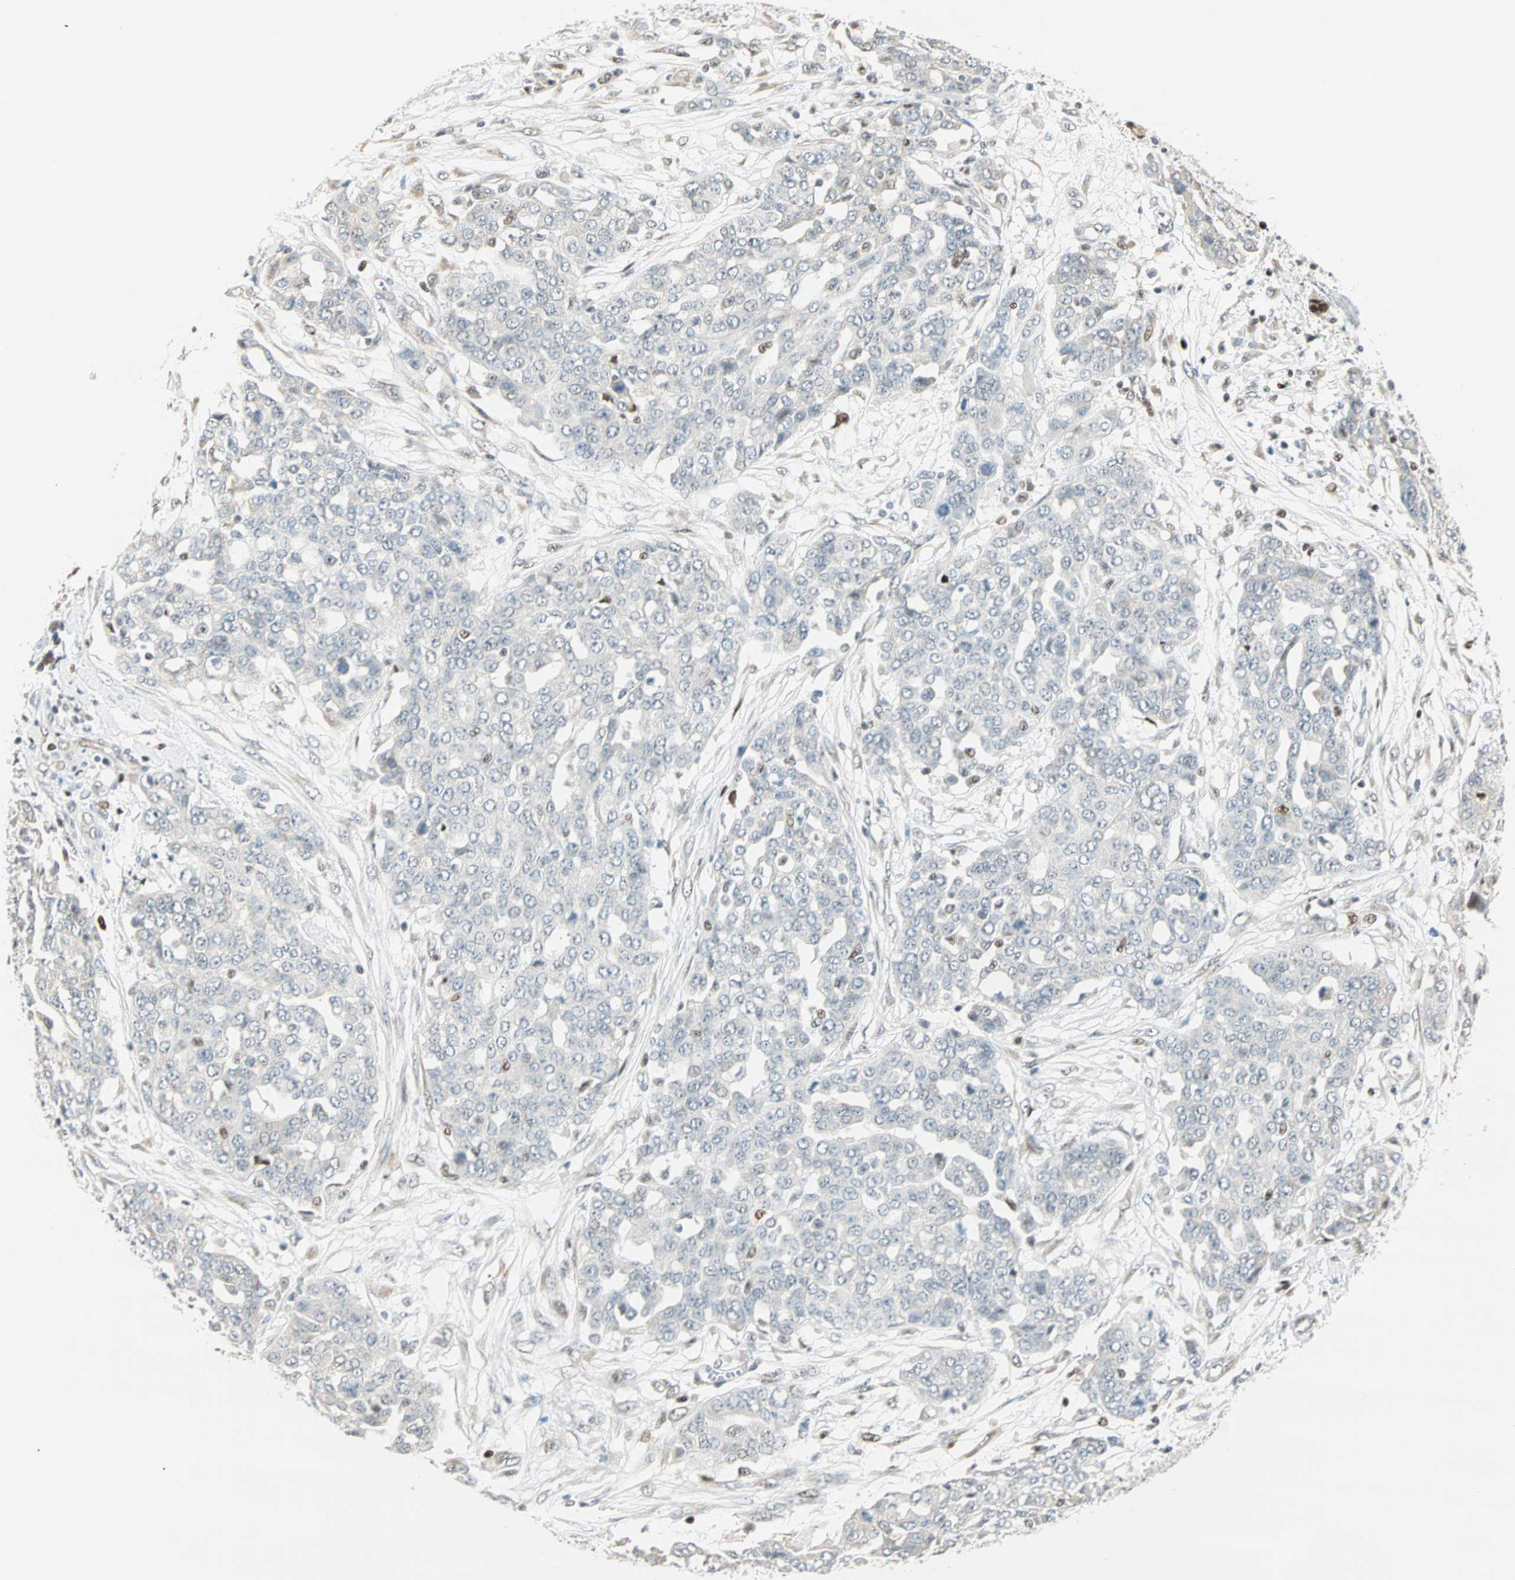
{"staining": {"intensity": "negative", "quantity": "none", "location": "none"}, "tissue": "ovarian cancer", "cell_type": "Tumor cells", "image_type": "cancer", "snomed": [{"axis": "morphology", "description": "Cystadenocarcinoma, serous, NOS"}, {"axis": "topography", "description": "Soft tissue"}, {"axis": "topography", "description": "Ovary"}], "caption": "Protein analysis of ovarian serous cystadenocarcinoma exhibits no significant expression in tumor cells.", "gene": "MSX2", "patient": {"sex": "female", "age": 57}}